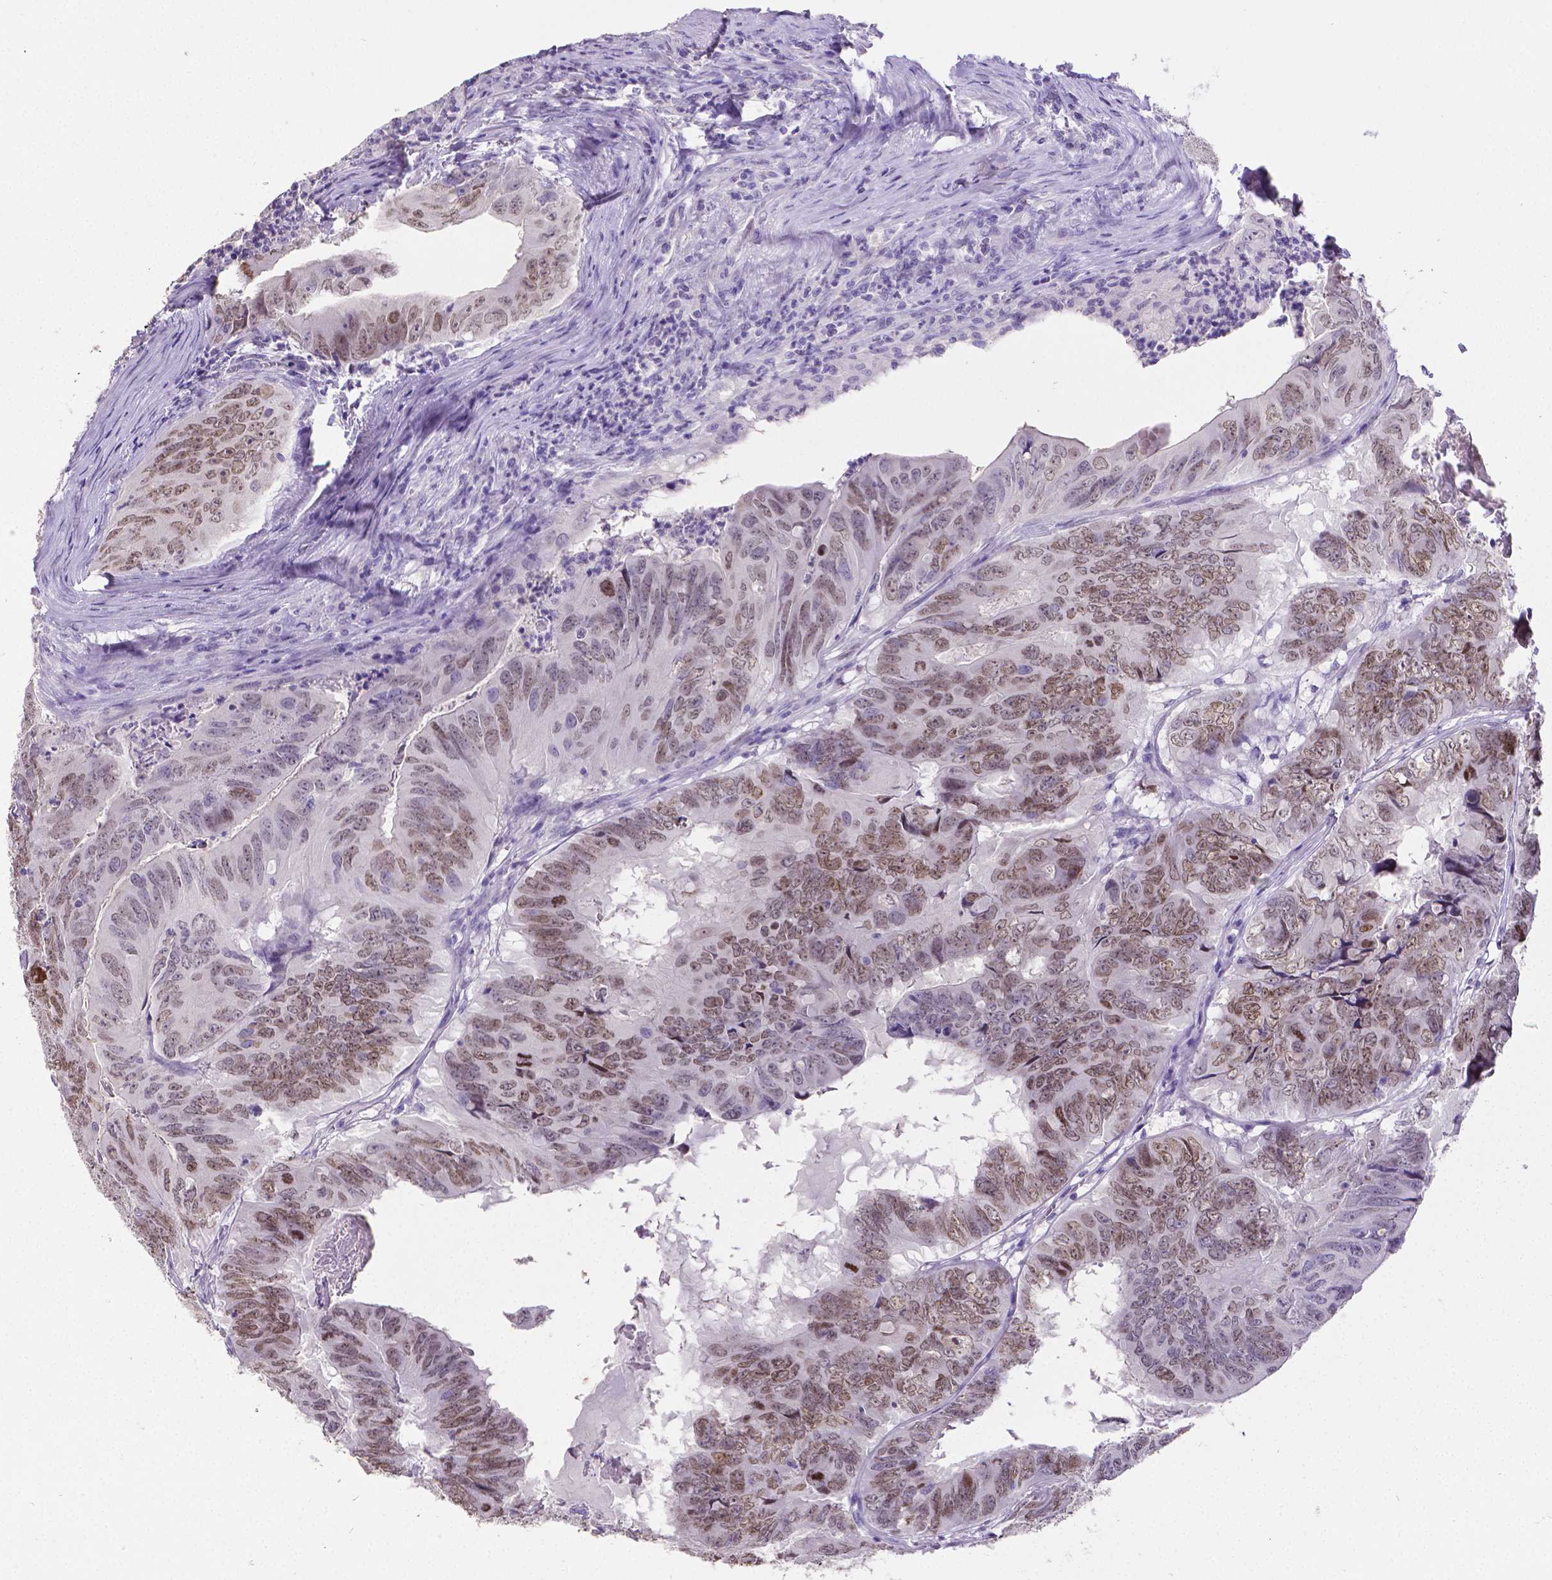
{"staining": {"intensity": "moderate", "quantity": "25%-75%", "location": "nuclear"}, "tissue": "colorectal cancer", "cell_type": "Tumor cells", "image_type": "cancer", "snomed": [{"axis": "morphology", "description": "Adenocarcinoma, NOS"}, {"axis": "topography", "description": "Colon"}], "caption": "This is a micrograph of immunohistochemistry staining of colorectal cancer, which shows moderate expression in the nuclear of tumor cells.", "gene": "SATB2", "patient": {"sex": "male", "age": 79}}